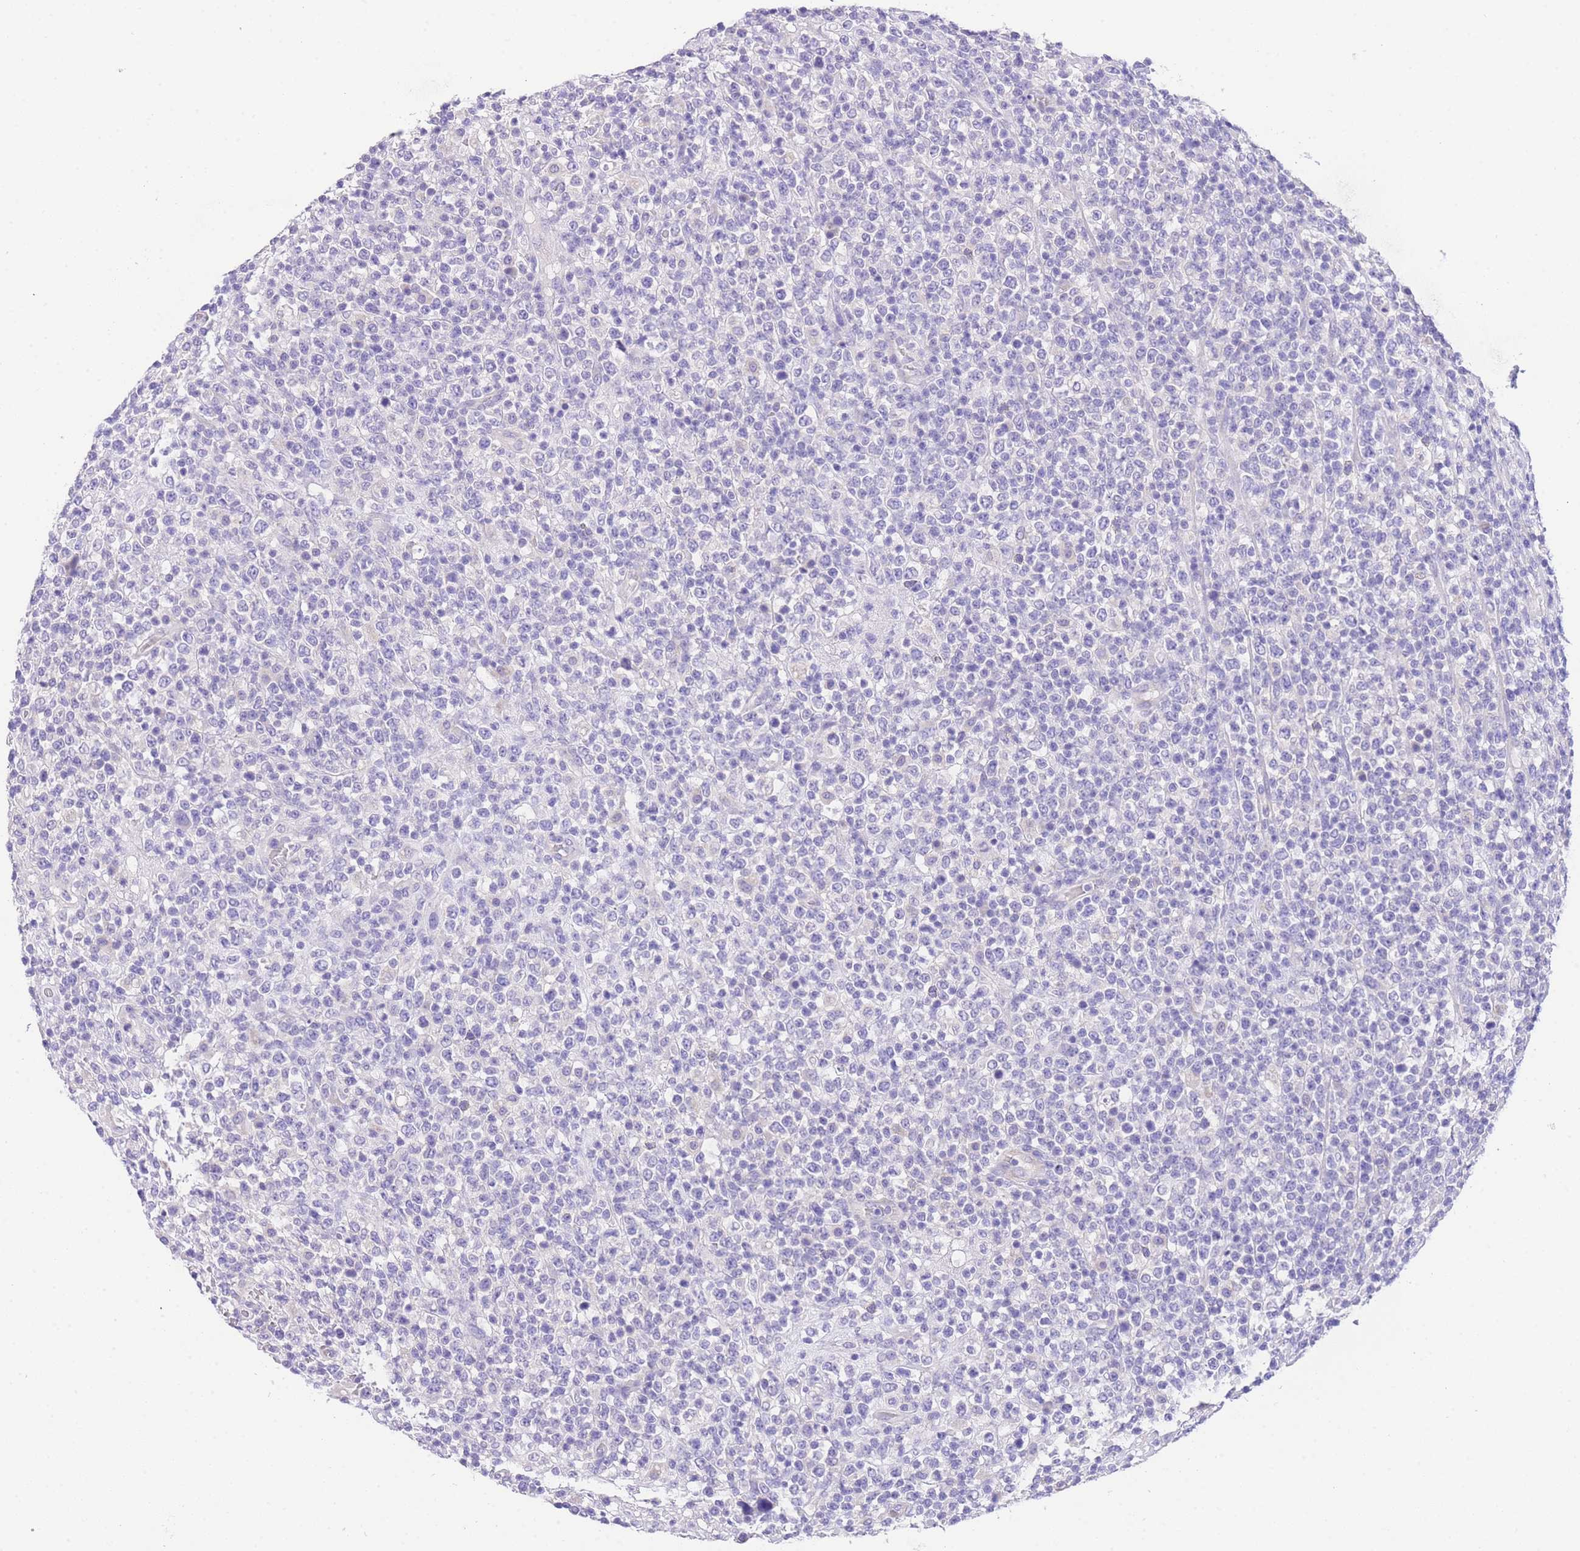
{"staining": {"intensity": "negative", "quantity": "none", "location": "none"}, "tissue": "lymphoma", "cell_type": "Tumor cells", "image_type": "cancer", "snomed": [{"axis": "morphology", "description": "Malignant lymphoma, non-Hodgkin's type, High grade"}, {"axis": "topography", "description": "Colon"}], "caption": "Protein analysis of lymphoma demonstrates no significant staining in tumor cells.", "gene": "EPN2", "patient": {"sex": "female", "age": 53}}